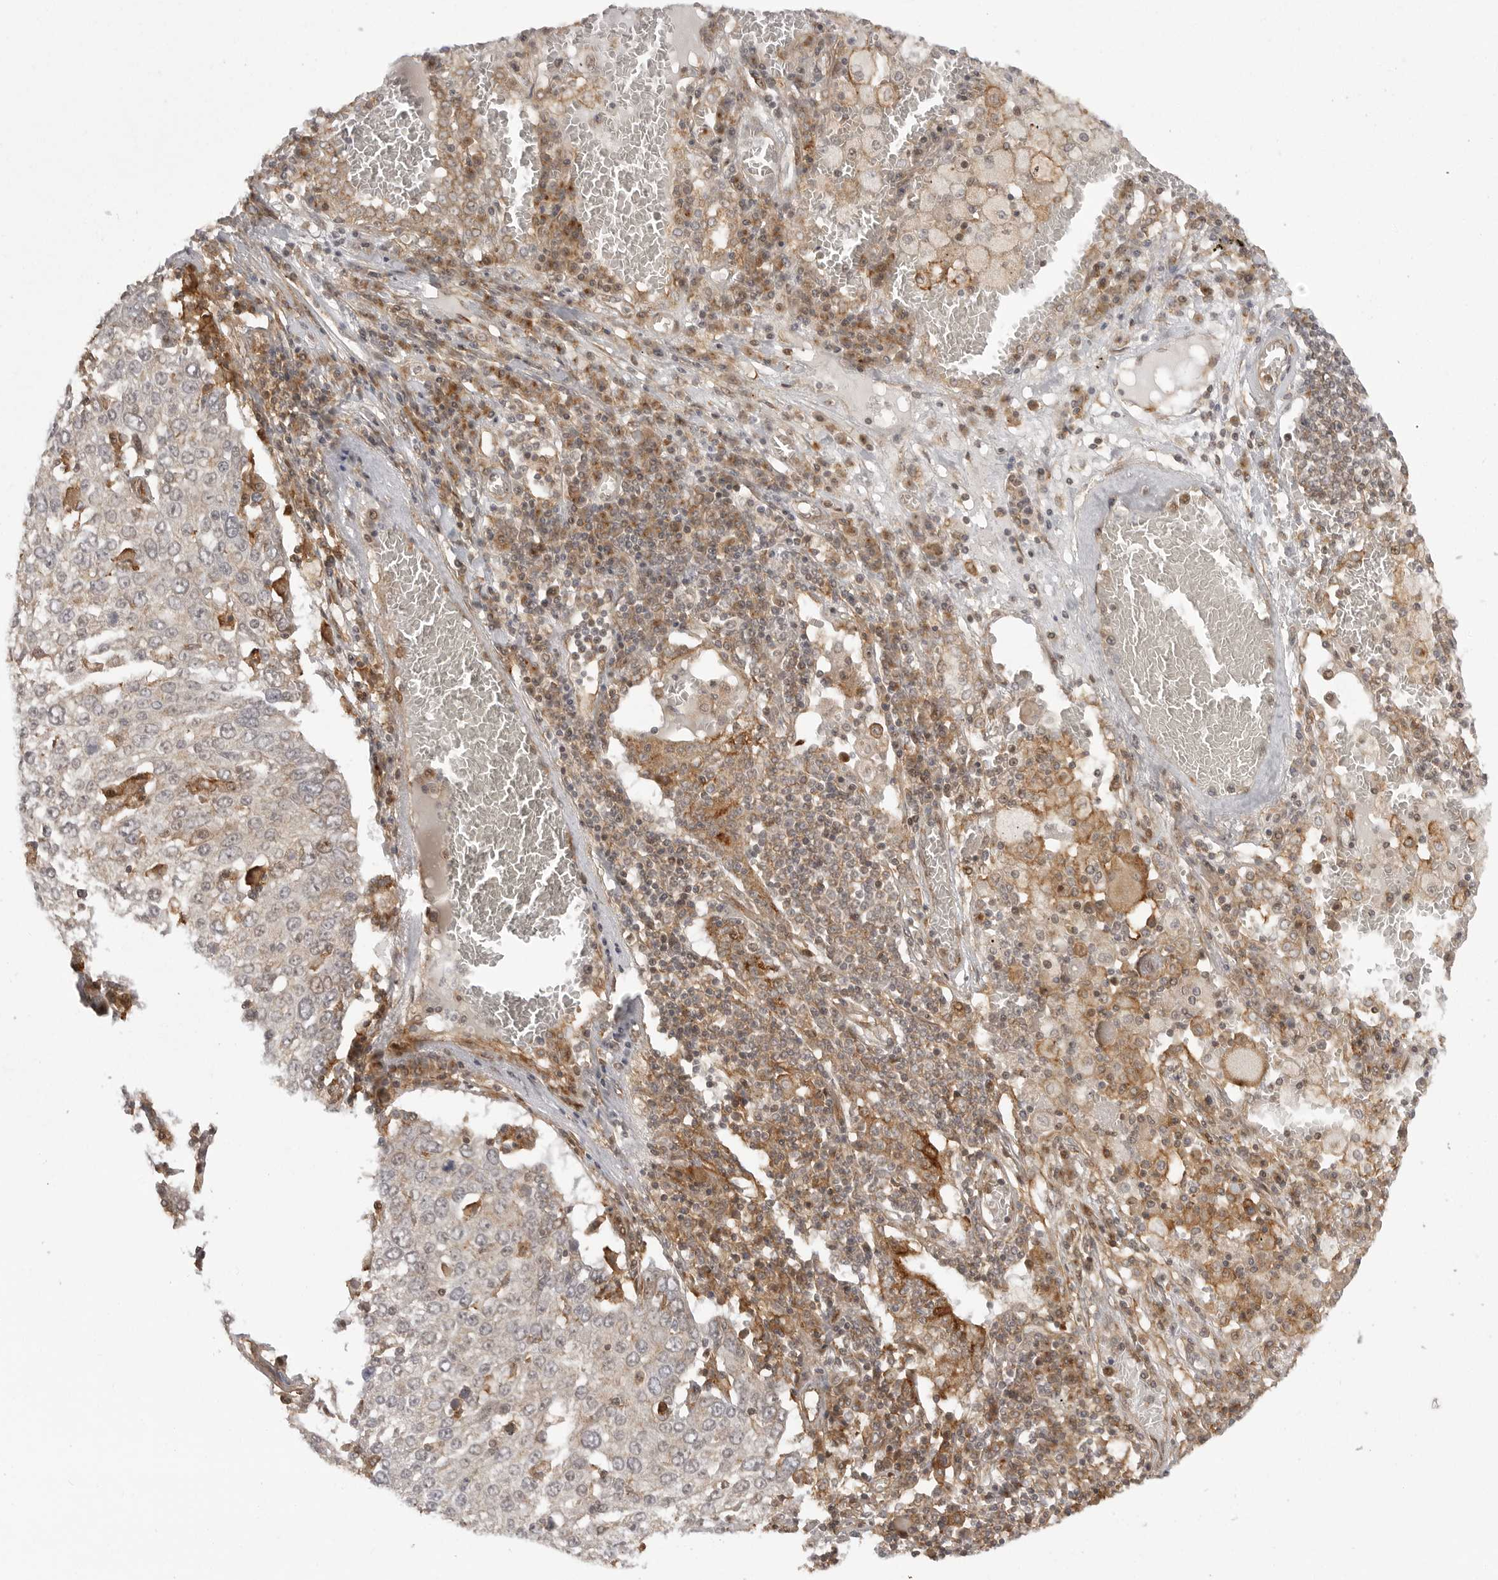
{"staining": {"intensity": "negative", "quantity": "none", "location": "none"}, "tissue": "lung cancer", "cell_type": "Tumor cells", "image_type": "cancer", "snomed": [{"axis": "morphology", "description": "Squamous cell carcinoma, NOS"}, {"axis": "topography", "description": "Lung"}], "caption": "High magnification brightfield microscopy of lung squamous cell carcinoma stained with DAB (brown) and counterstained with hematoxylin (blue): tumor cells show no significant staining.", "gene": "FAT3", "patient": {"sex": "male", "age": 65}}